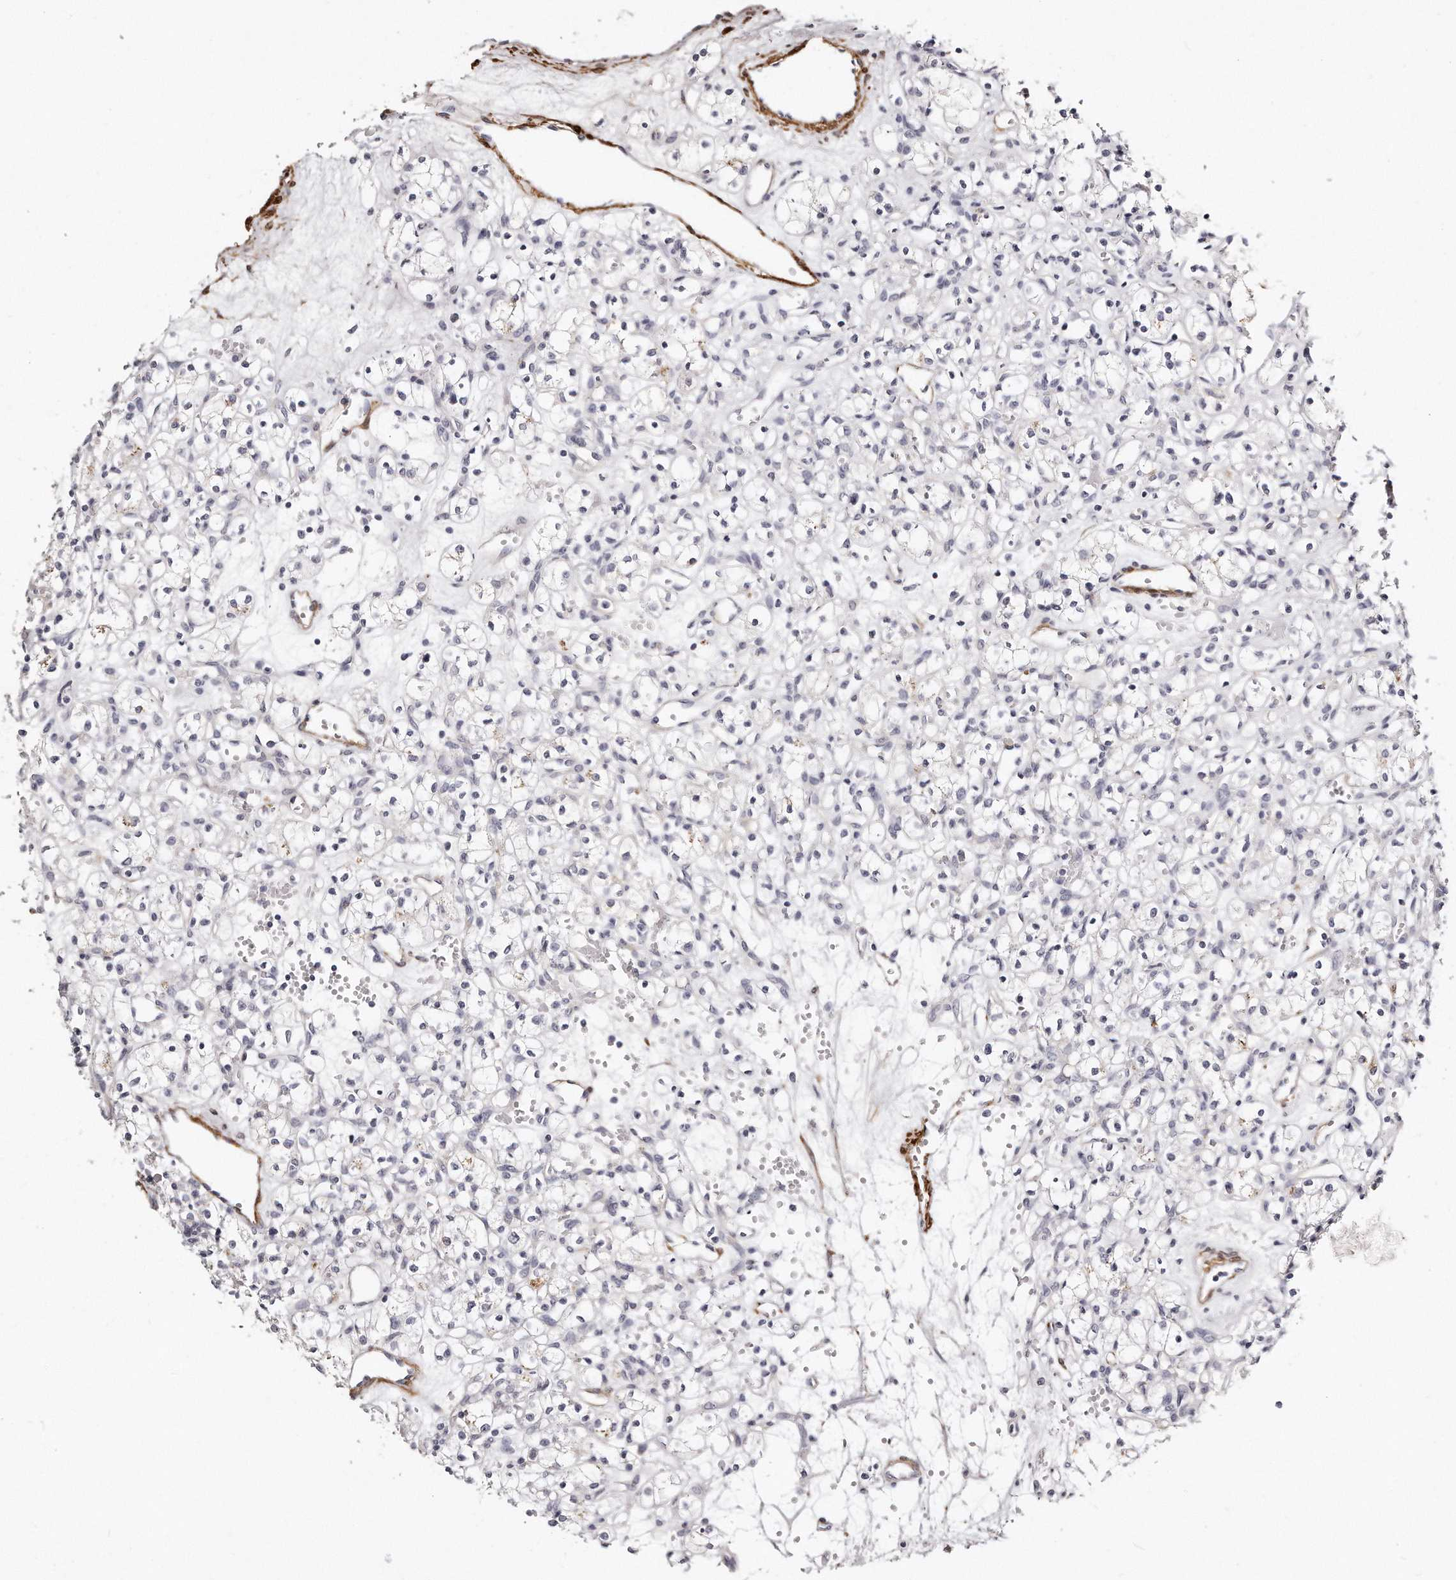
{"staining": {"intensity": "negative", "quantity": "none", "location": "none"}, "tissue": "renal cancer", "cell_type": "Tumor cells", "image_type": "cancer", "snomed": [{"axis": "morphology", "description": "Adenocarcinoma, NOS"}, {"axis": "topography", "description": "Kidney"}], "caption": "Tumor cells are negative for brown protein staining in renal adenocarcinoma.", "gene": "LMOD1", "patient": {"sex": "female", "age": 59}}